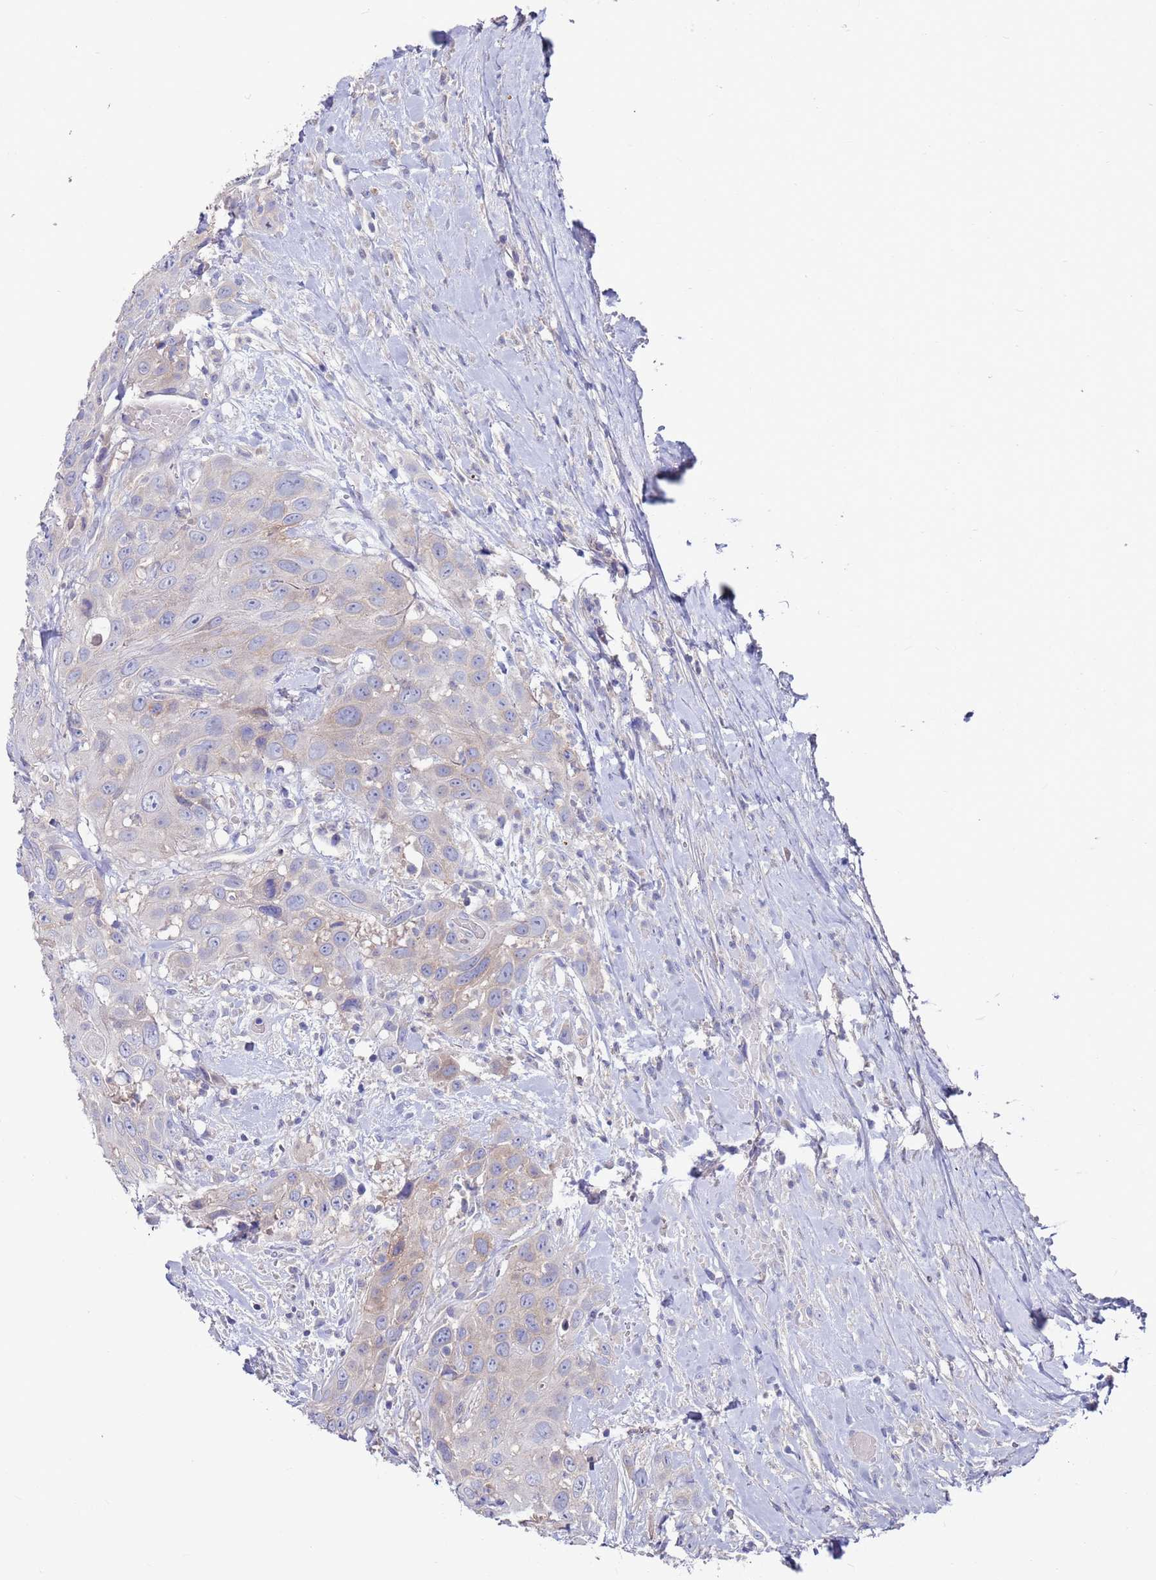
{"staining": {"intensity": "weak", "quantity": "<25%", "location": "cytoplasmic/membranous"}, "tissue": "head and neck cancer", "cell_type": "Tumor cells", "image_type": "cancer", "snomed": [{"axis": "morphology", "description": "Squamous cell carcinoma, NOS"}, {"axis": "topography", "description": "Head-Neck"}], "caption": "Tumor cells are negative for brown protein staining in head and neck cancer (squamous cell carcinoma).", "gene": "KRTCAP3", "patient": {"sex": "male", "age": 81}}